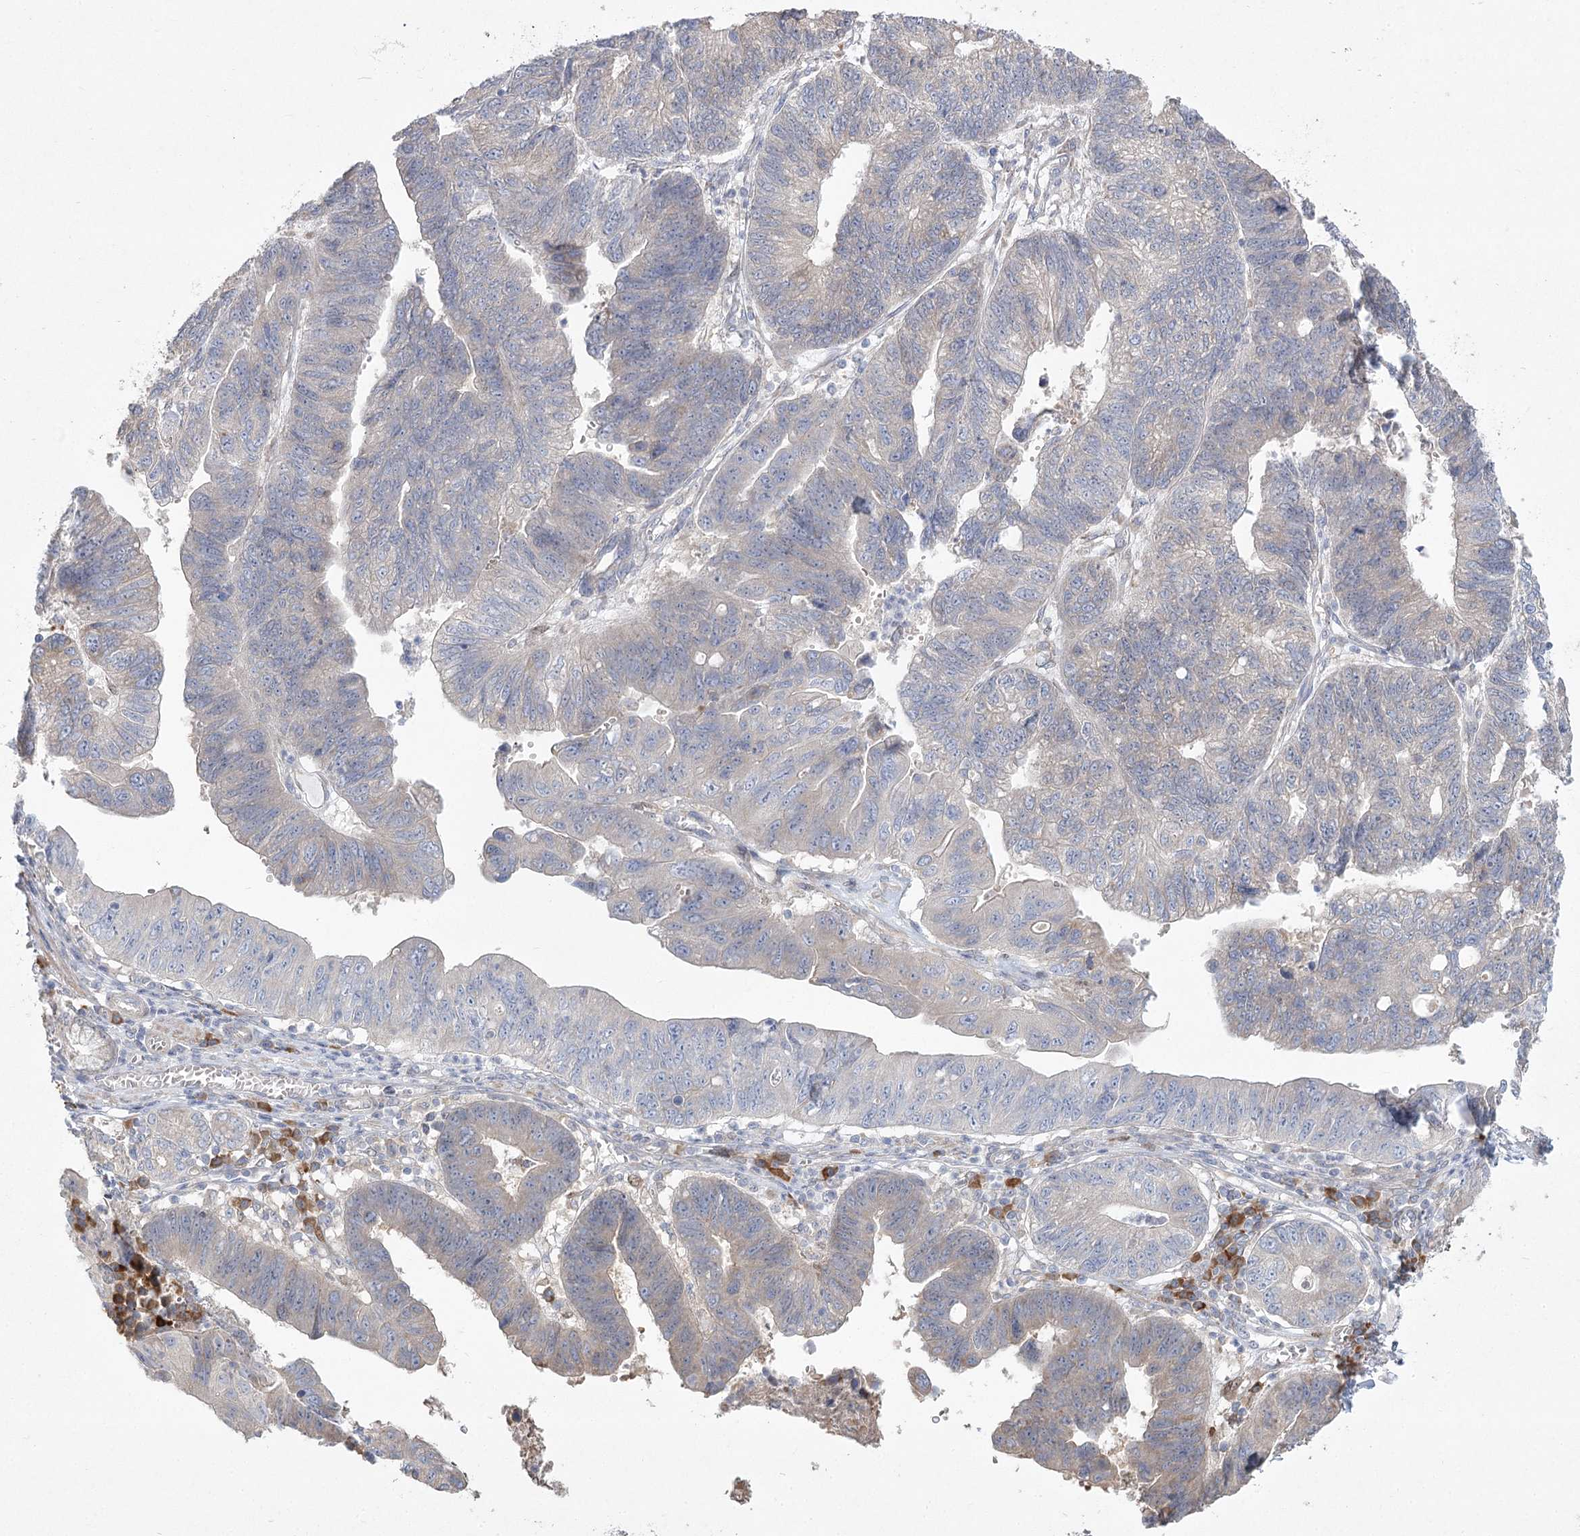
{"staining": {"intensity": "negative", "quantity": "none", "location": "none"}, "tissue": "stomach cancer", "cell_type": "Tumor cells", "image_type": "cancer", "snomed": [{"axis": "morphology", "description": "Adenocarcinoma, NOS"}, {"axis": "topography", "description": "Stomach"}], "caption": "Immunohistochemical staining of stomach cancer reveals no significant staining in tumor cells.", "gene": "CAMTA1", "patient": {"sex": "male", "age": 59}}